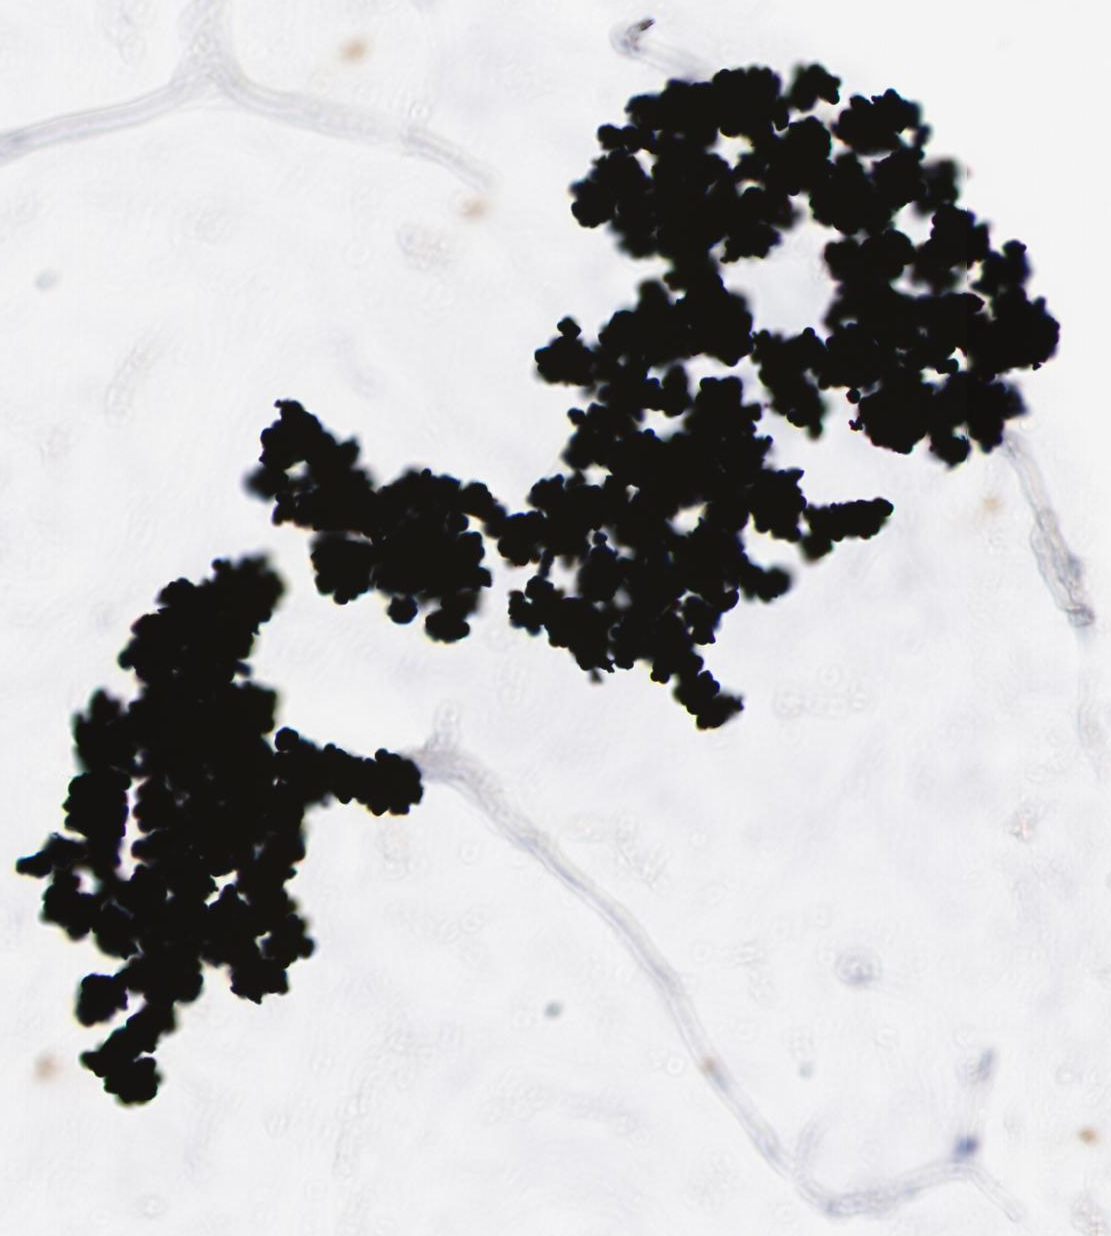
{"staining": {"intensity": "moderate", "quantity": "25%-75%", "location": "nuclear"}, "tissue": "breast cancer", "cell_type": "Tumor cells", "image_type": "cancer", "snomed": [{"axis": "morphology", "description": "Normal tissue, NOS"}, {"axis": "morphology", "description": "Duct carcinoma"}, {"axis": "topography", "description": "Breast"}], "caption": "IHC photomicrograph of neoplastic tissue: breast cancer (invasive ductal carcinoma) stained using immunohistochemistry (IHC) demonstrates medium levels of moderate protein expression localized specifically in the nuclear of tumor cells, appearing as a nuclear brown color.", "gene": "CDKN1B", "patient": {"sex": "female", "age": 50}}